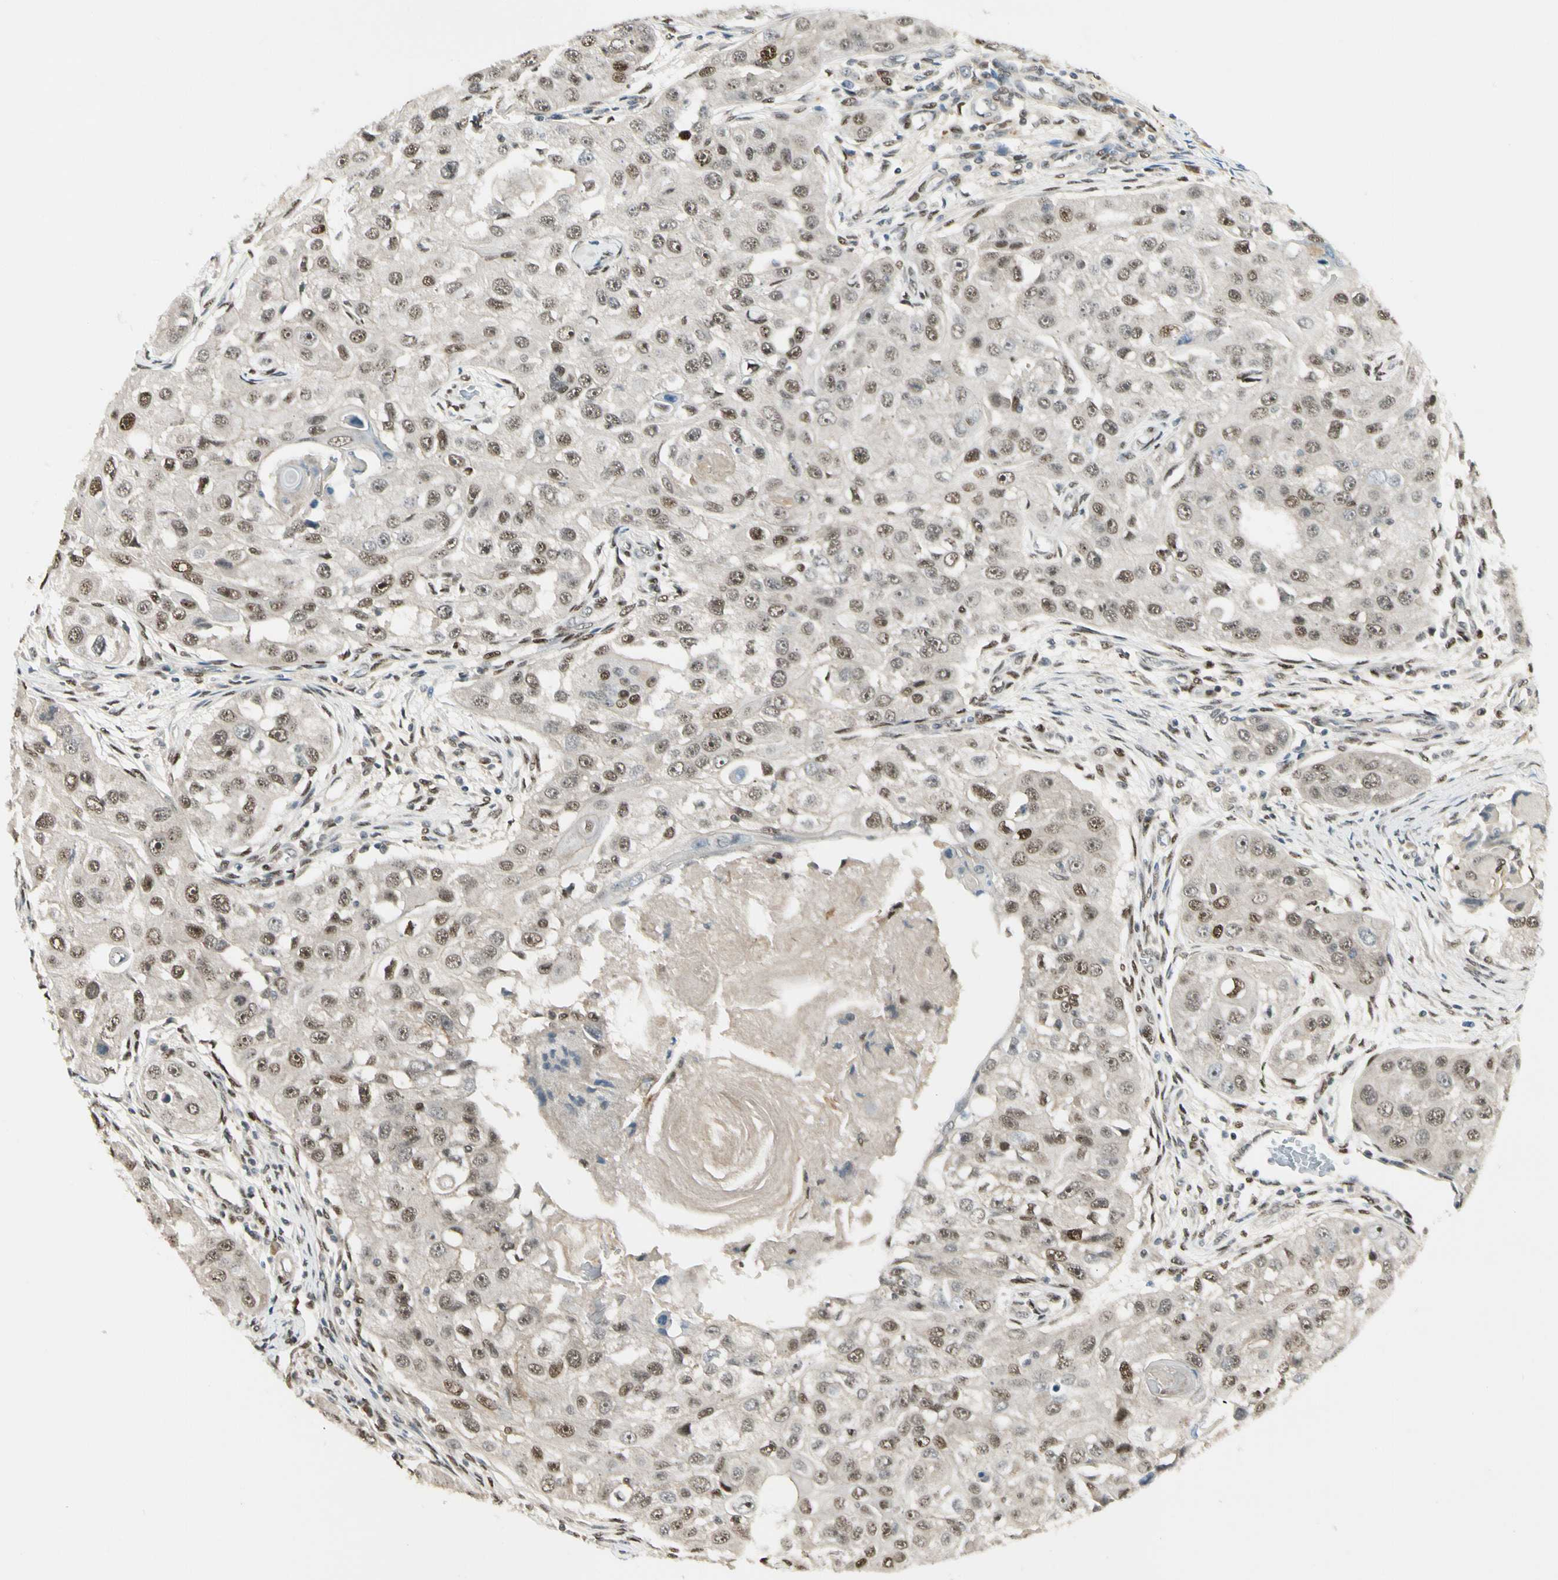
{"staining": {"intensity": "moderate", "quantity": ">75%", "location": "nuclear"}, "tissue": "head and neck cancer", "cell_type": "Tumor cells", "image_type": "cancer", "snomed": [{"axis": "morphology", "description": "Normal tissue, NOS"}, {"axis": "morphology", "description": "Squamous cell carcinoma, NOS"}, {"axis": "topography", "description": "Skeletal muscle"}, {"axis": "topography", "description": "Head-Neck"}], "caption": "The micrograph displays staining of head and neck cancer (squamous cell carcinoma), revealing moderate nuclear protein positivity (brown color) within tumor cells. (Stains: DAB (3,3'-diaminobenzidine) in brown, nuclei in blue, Microscopy: brightfield microscopy at high magnification).", "gene": "GTF3A", "patient": {"sex": "male", "age": 51}}